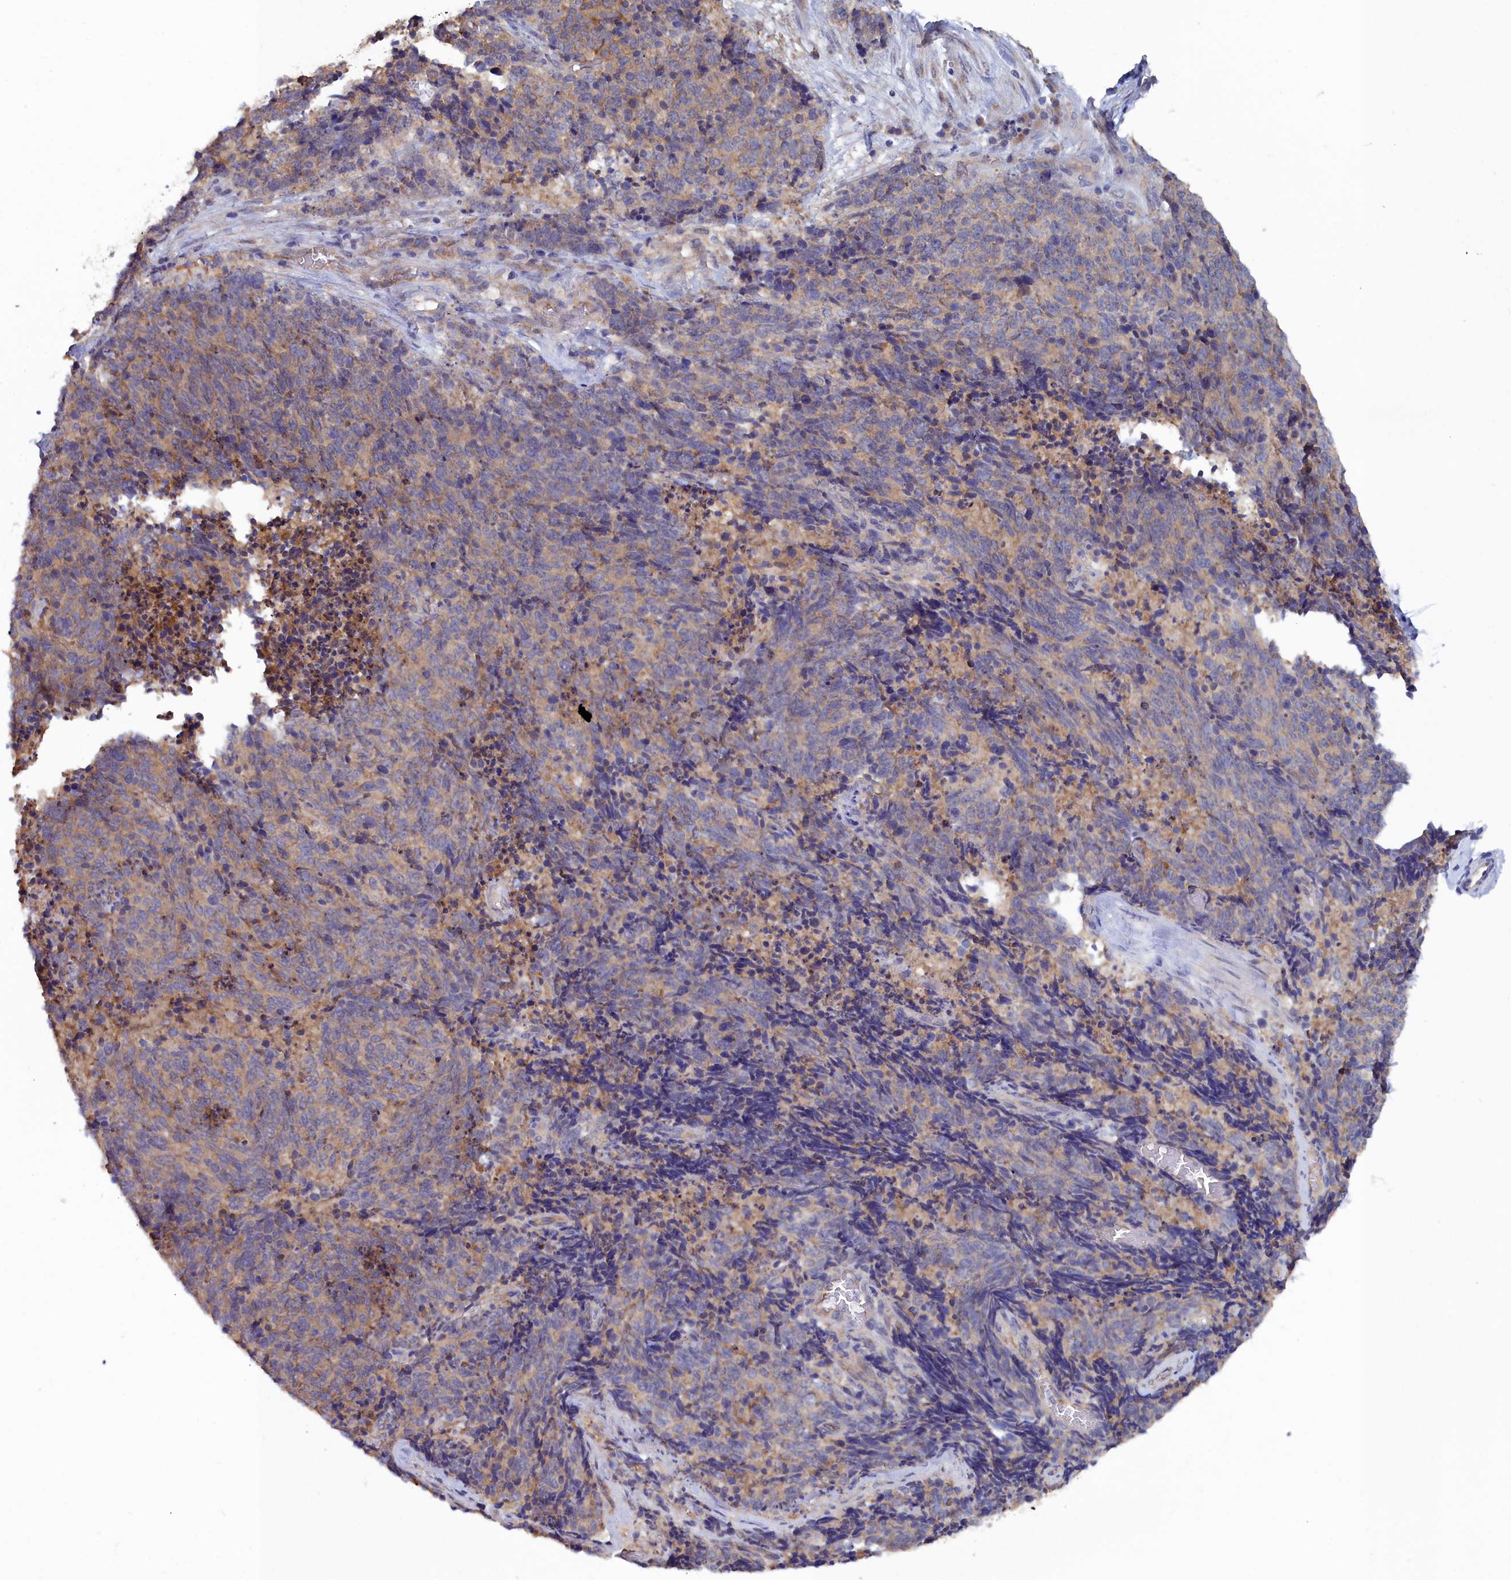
{"staining": {"intensity": "weak", "quantity": ">75%", "location": "cytoplasmic/membranous"}, "tissue": "cervical cancer", "cell_type": "Tumor cells", "image_type": "cancer", "snomed": [{"axis": "morphology", "description": "Squamous cell carcinoma, NOS"}, {"axis": "topography", "description": "Cervix"}], "caption": "This image shows squamous cell carcinoma (cervical) stained with IHC to label a protein in brown. The cytoplasmic/membranous of tumor cells show weak positivity for the protein. Nuclei are counter-stained blue.", "gene": "RDX", "patient": {"sex": "female", "age": 29}}